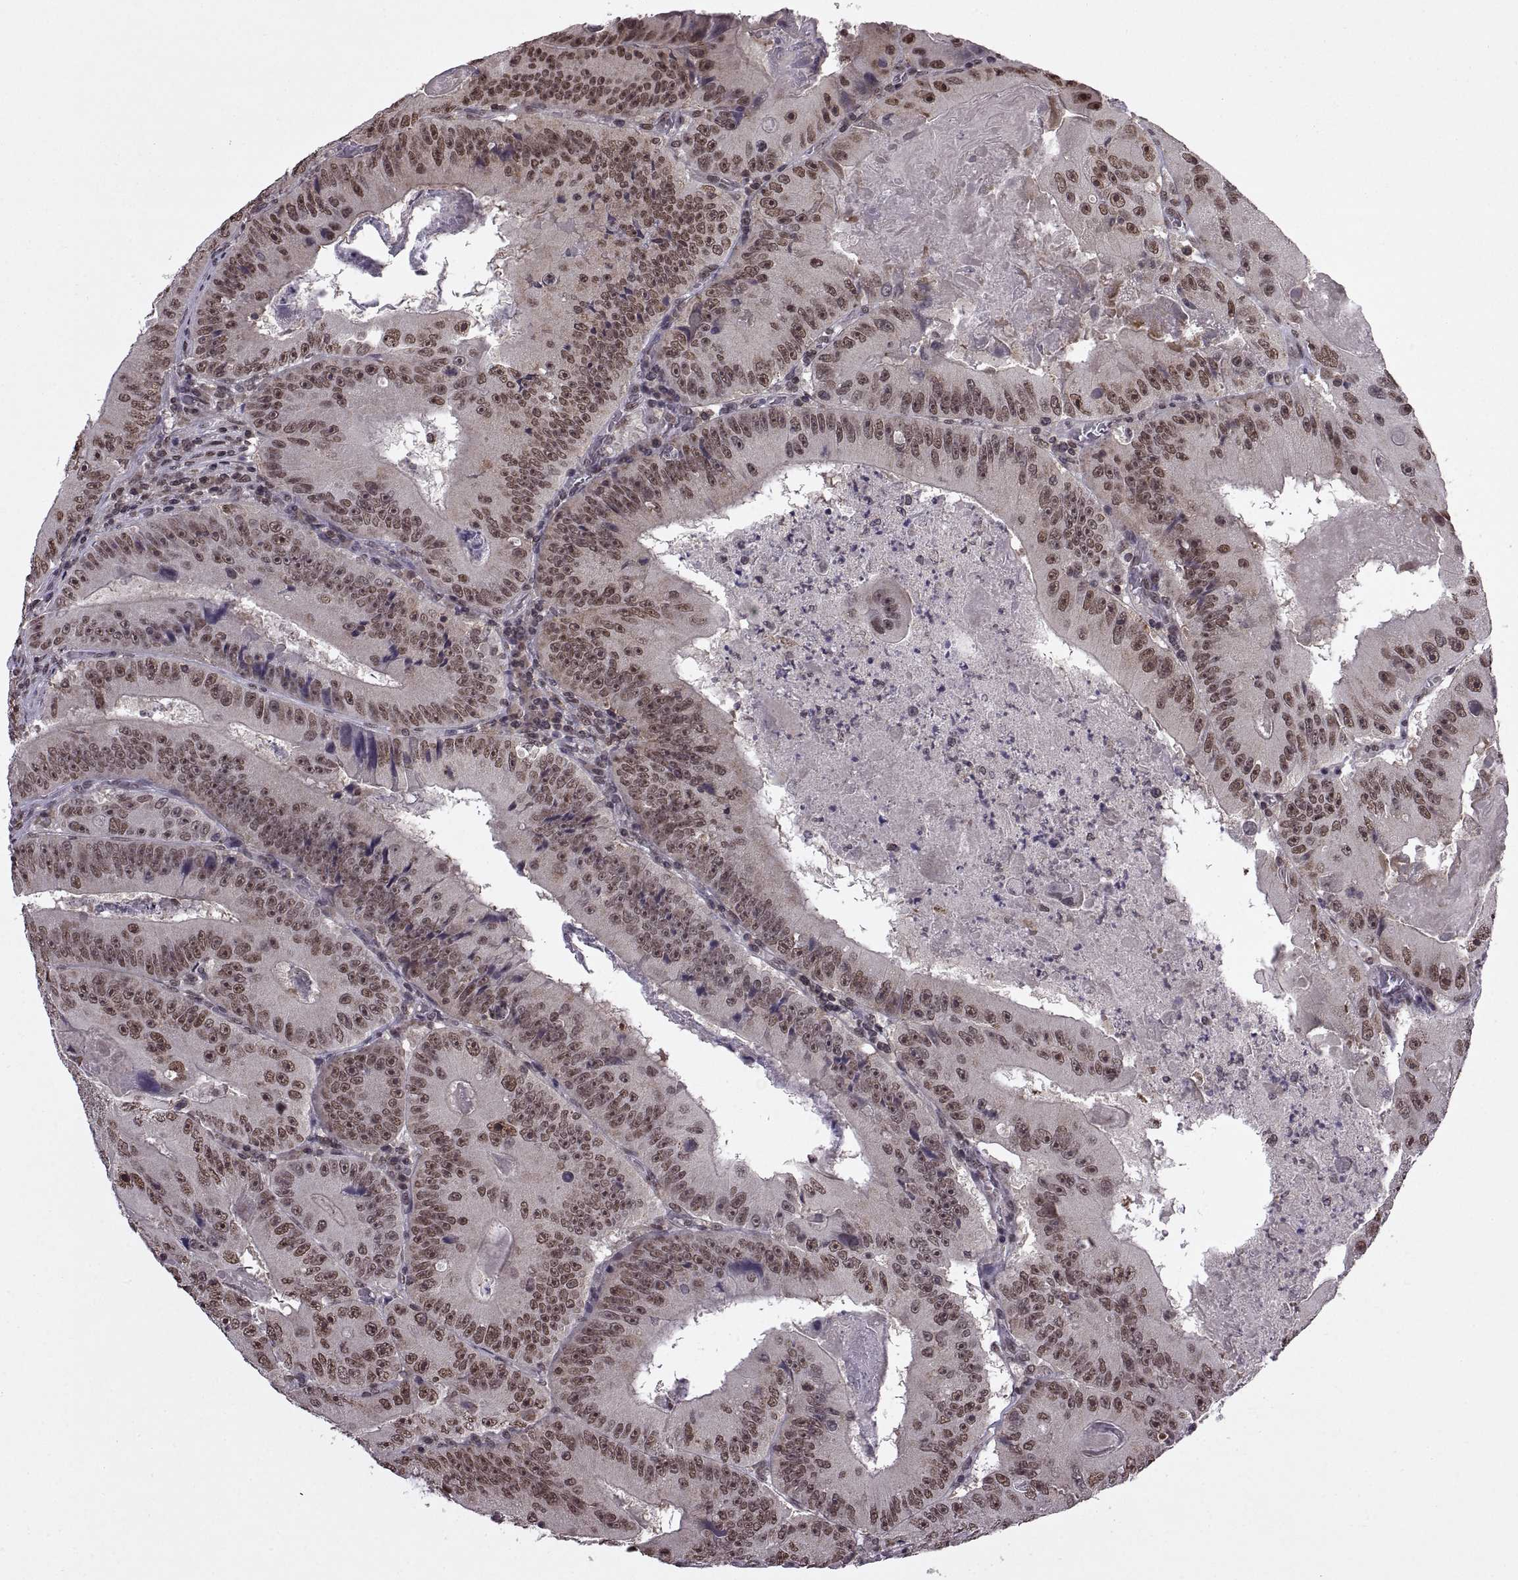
{"staining": {"intensity": "moderate", "quantity": ">75%", "location": "nuclear"}, "tissue": "colorectal cancer", "cell_type": "Tumor cells", "image_type": "cancer", "snomed": [{"axis": "morphology", "description": "Adenocarcinoma, NOS"}, {"axis": "topography", "description": "Colon"}], "caption": "Tumor cells display medium levels of moderate nuclear expression in about >75% of cells in colorectal adenocarcinoma.", "gene": "INTS3", "patient": {"sex": "female", "age": 86}}